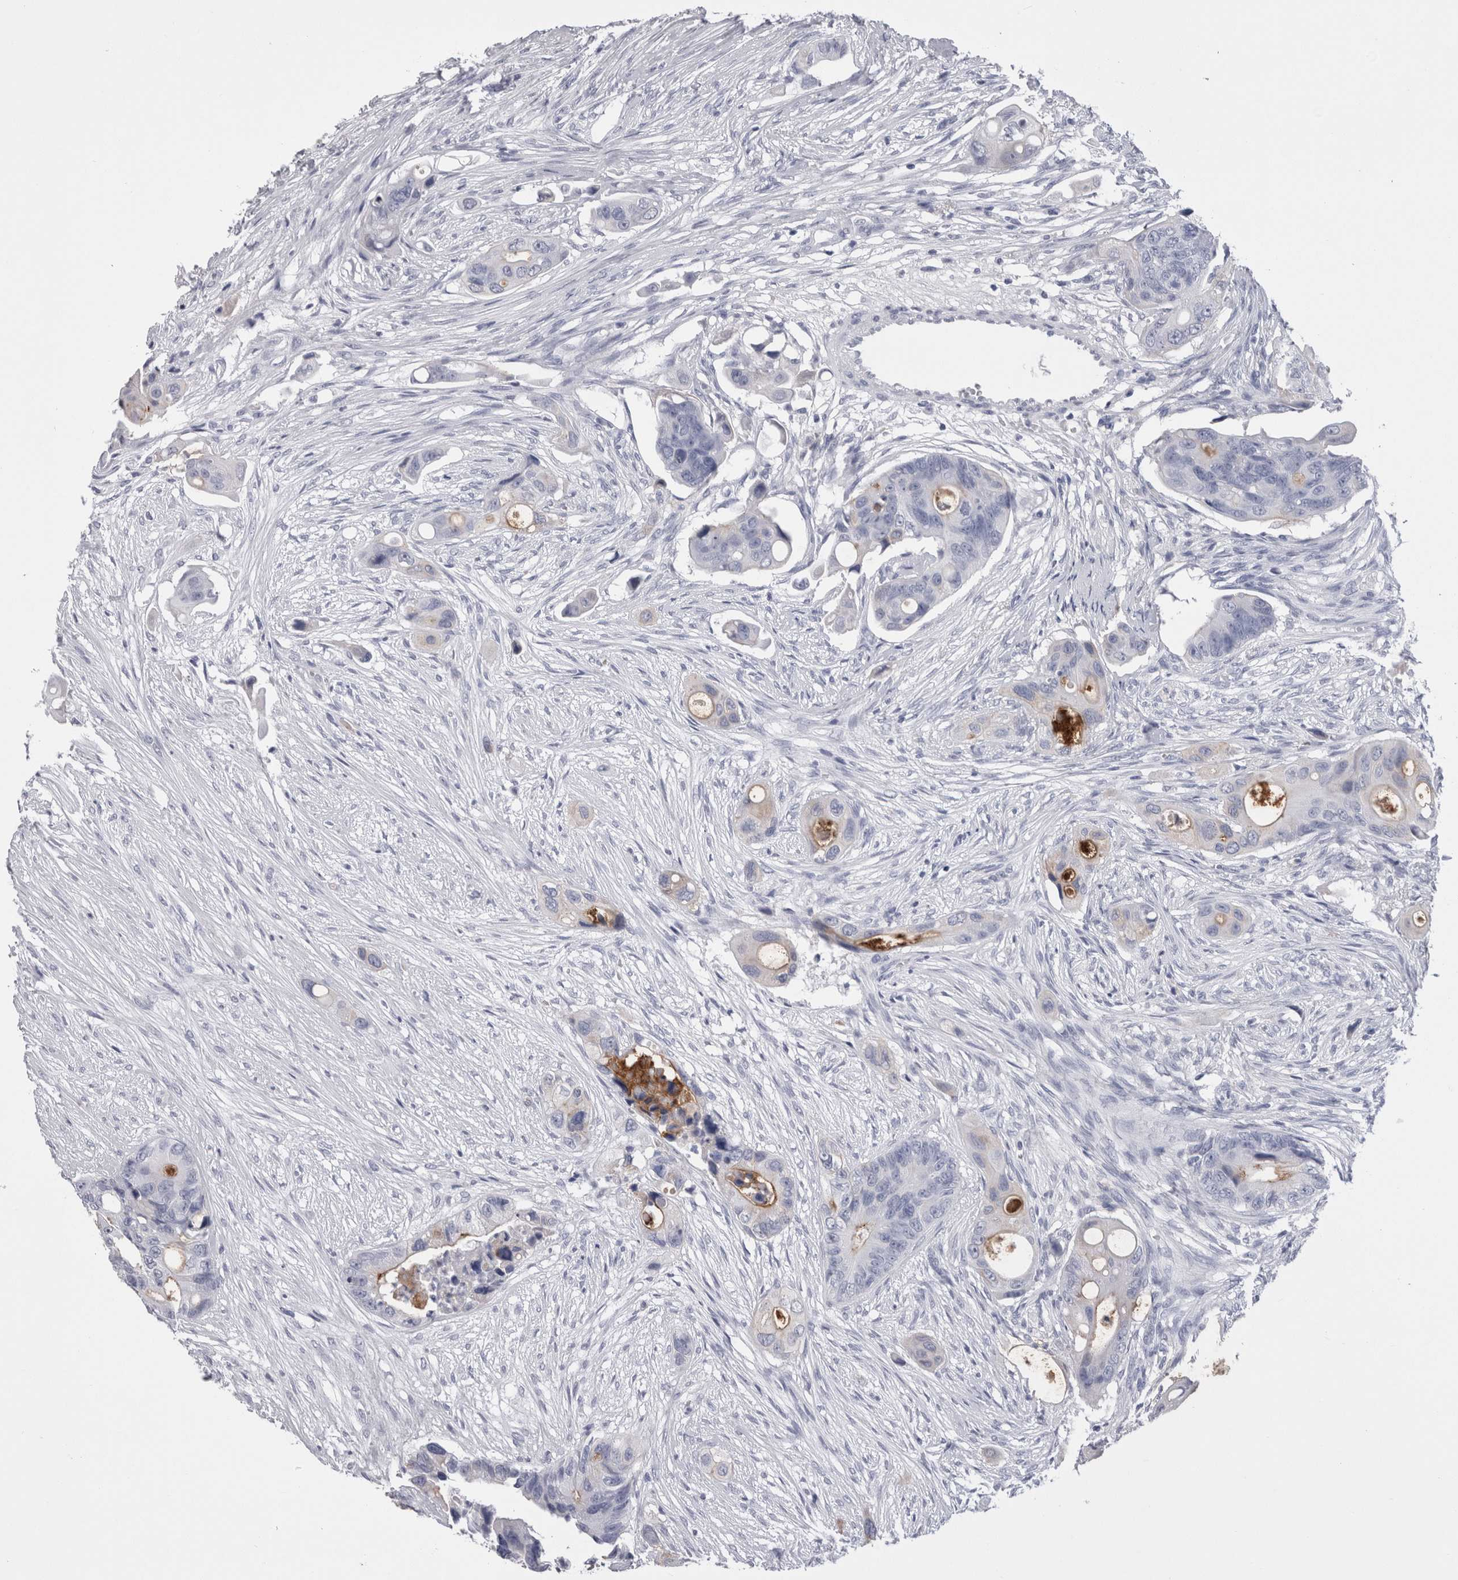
{"staining": {"intensity": "negative", "quantity": "none", "location": "none"}, "tissue": "colorectal cancer", "cell_type": "Tumor cells", "image_type": "cancer", "snomed": [{"axis": "morphology", "description": "Adenocarcinoma, NOS"}, {"axis": "topography", "description": "Colon"}], "caption": "This is a micrograph of immunohistochemistry (IHC) staining of colorectal adenocarcinoma, which shows no positivity in tumor cells.", "gene": "CDHR5", "patient": {"sex": "female", "age": 57}}